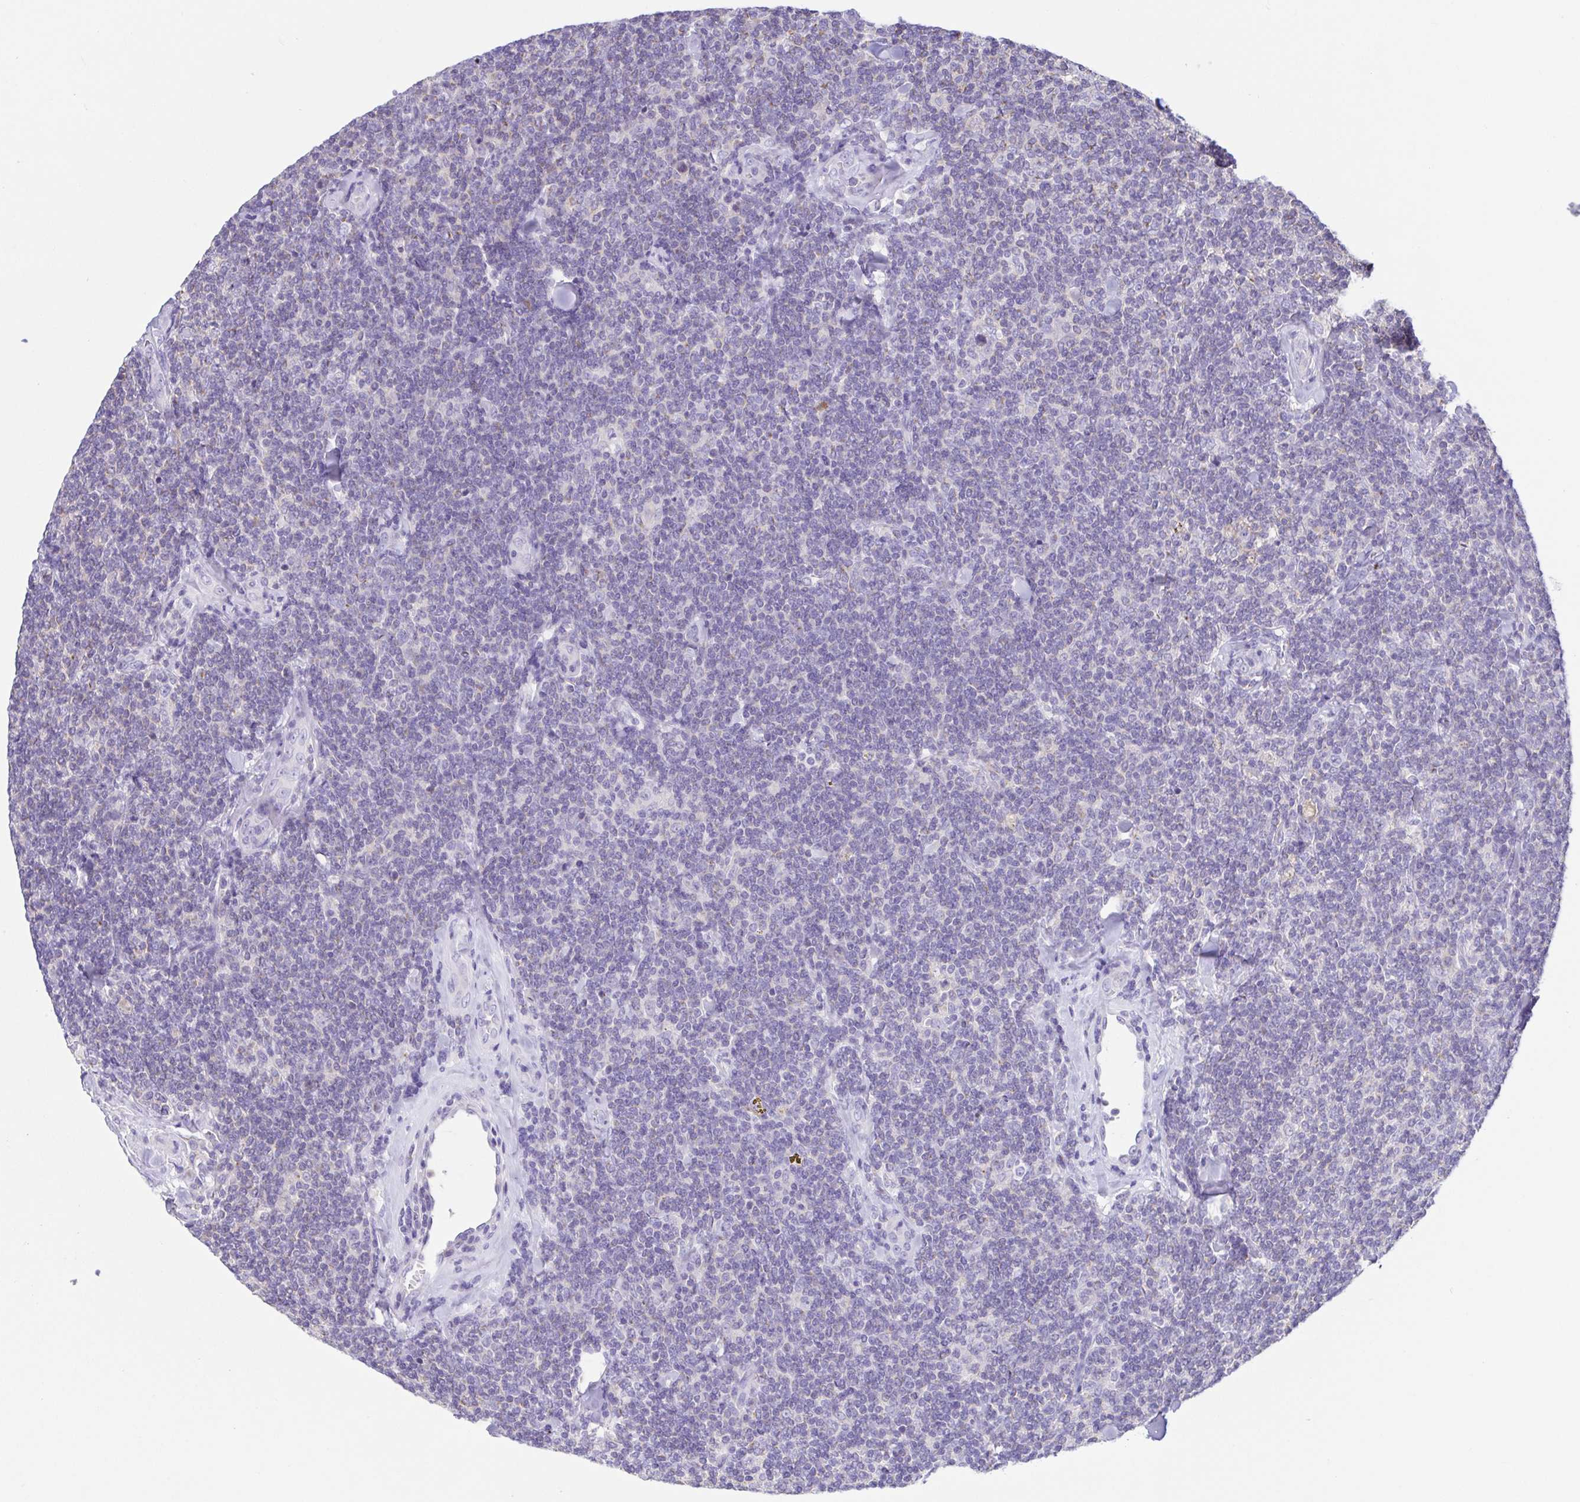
{"staining": {"intensity": "negative", "quantity": "none", "location": "none"}, "tissue": "lymphoma", "cell_type": "Tumor cells", "image_type": "cancer", "snomed": [{"axis": "morphology", "description": "Malignant lymphoma, non-Hodgkin's type, Low grade"}, {"axis": "topography", "description": "Lymph node"}], "caption": "High power microscopy photomicrograph of an immunohistochemistry (IHC) photomicrograph of lymphoma, revealing no significant expression in tumor cells. (DAB immunohistochemistry with hematoxylin counter stain).", "gene": "ARPP21", "patient": {"sex": "female", "age": 56}}